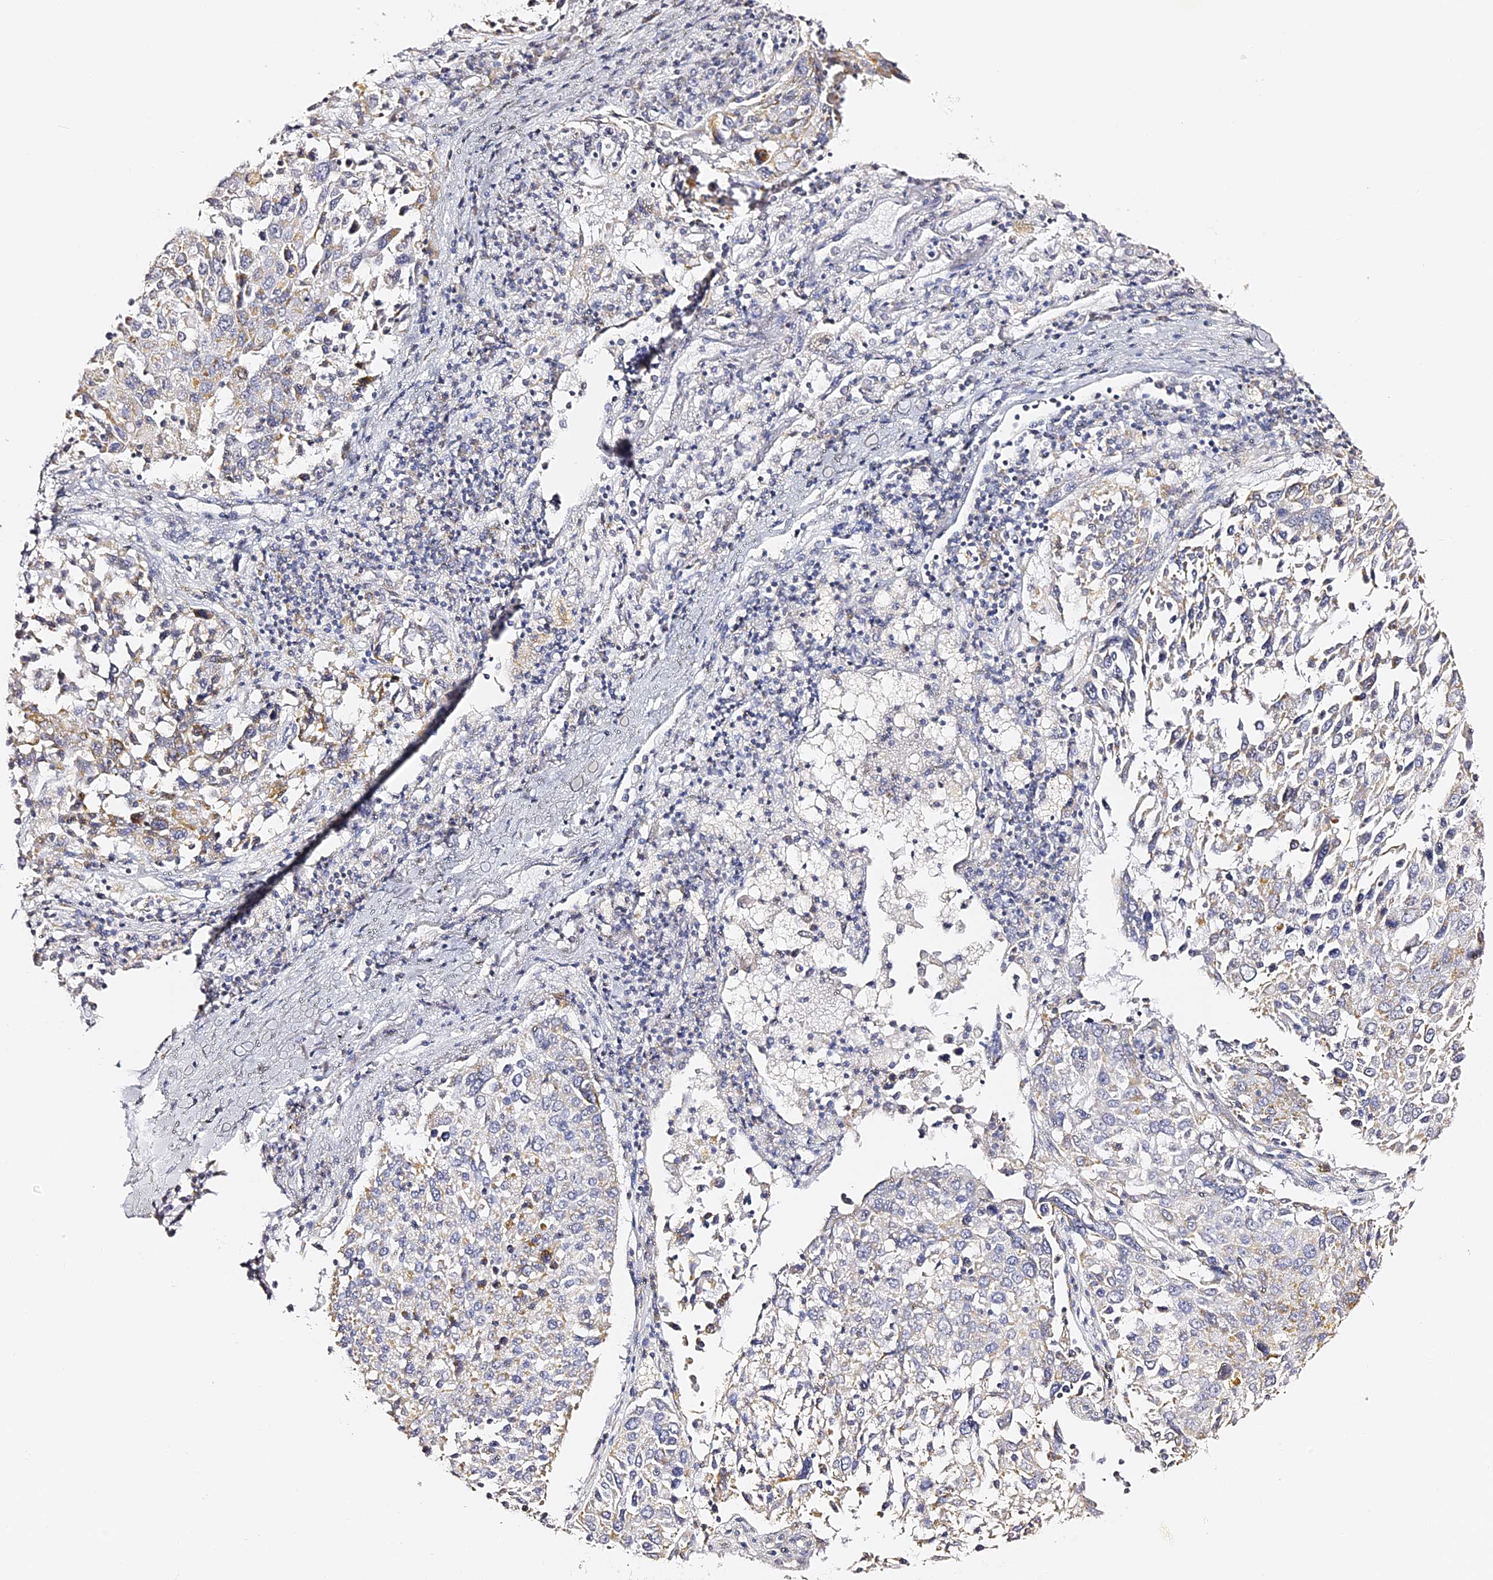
{"staining": {"intensity": "negative", "quantity": "none", "location": "none"}, "tissue": "lung cancer", "cell_type": "Tumor cells", "image_type": "cancer", "snomed": [{"axis": "morphology", "description": "Squamous cell carcinoma, NOS"}, {"axis": "topography", "description": "Lung"}], "caption": "This is an IHC photomicrograph of human lung cancer (squamous cell carcinoma). There is no staining in tumor cells.", "gene": "SLC1A3", "patient": {"sex": "male", "age": 65}}